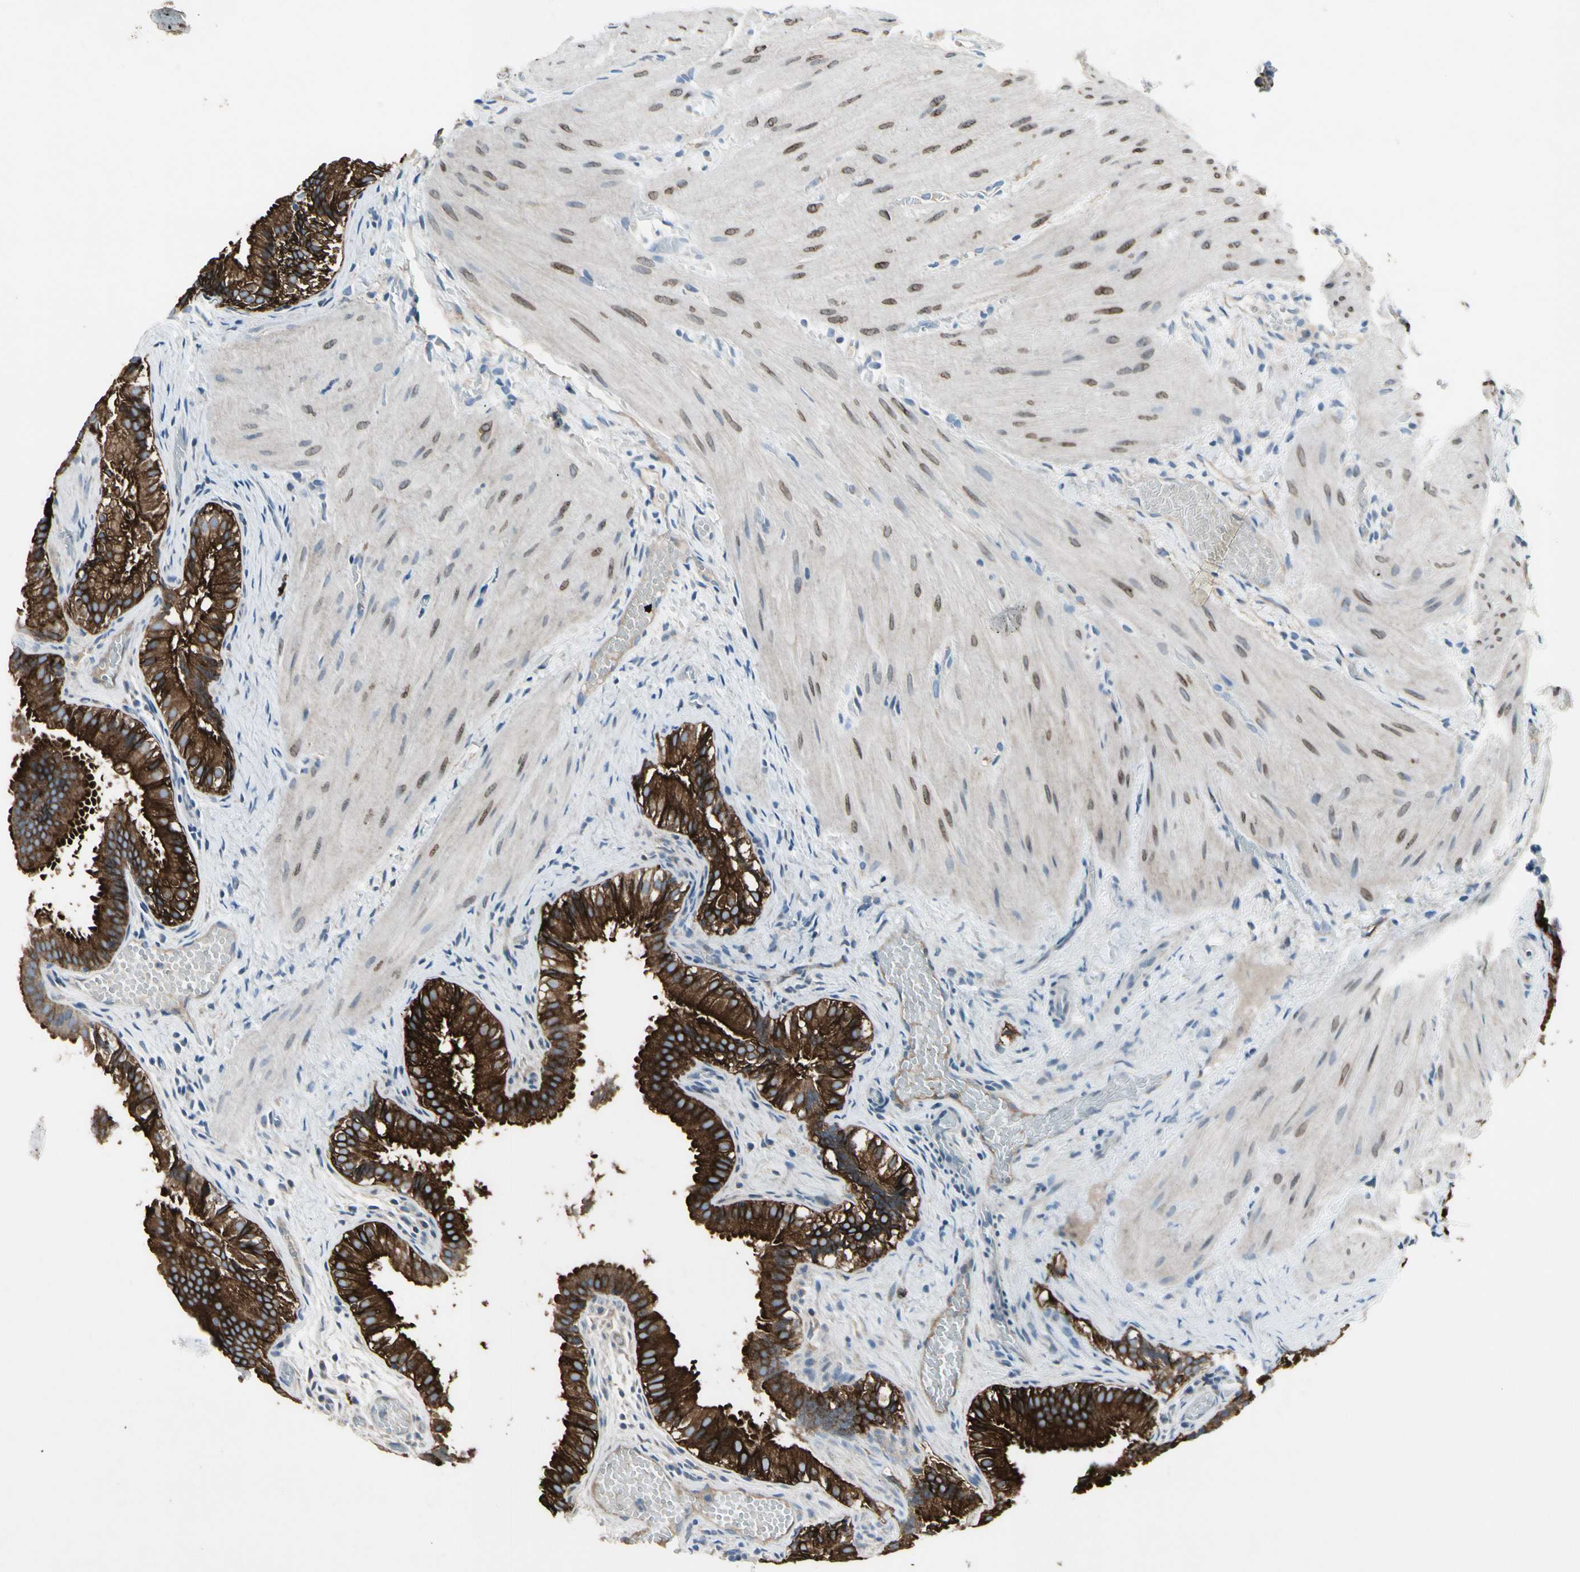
{"staining": {"intensity": "strong", "quantity": ">75%", "location": "cytoplasmic/membranous"}, "tissue": "gallbladder", "cell_type": "Glandular cells", "image_type": "normal", "snomed": [{"axis": "morphology", "description": "Normal tissue, NOS"}, {"axis": "topography", "description": "Gallbladder"}], "caption": "Strong cytoplasmic/membranous staining for a protein is identified in approximately >75% of glandular cells of benign gallbladder using immunohistochemistry.", "gene": "PIGR", "patient": {"sex": "female", "age": 26}}